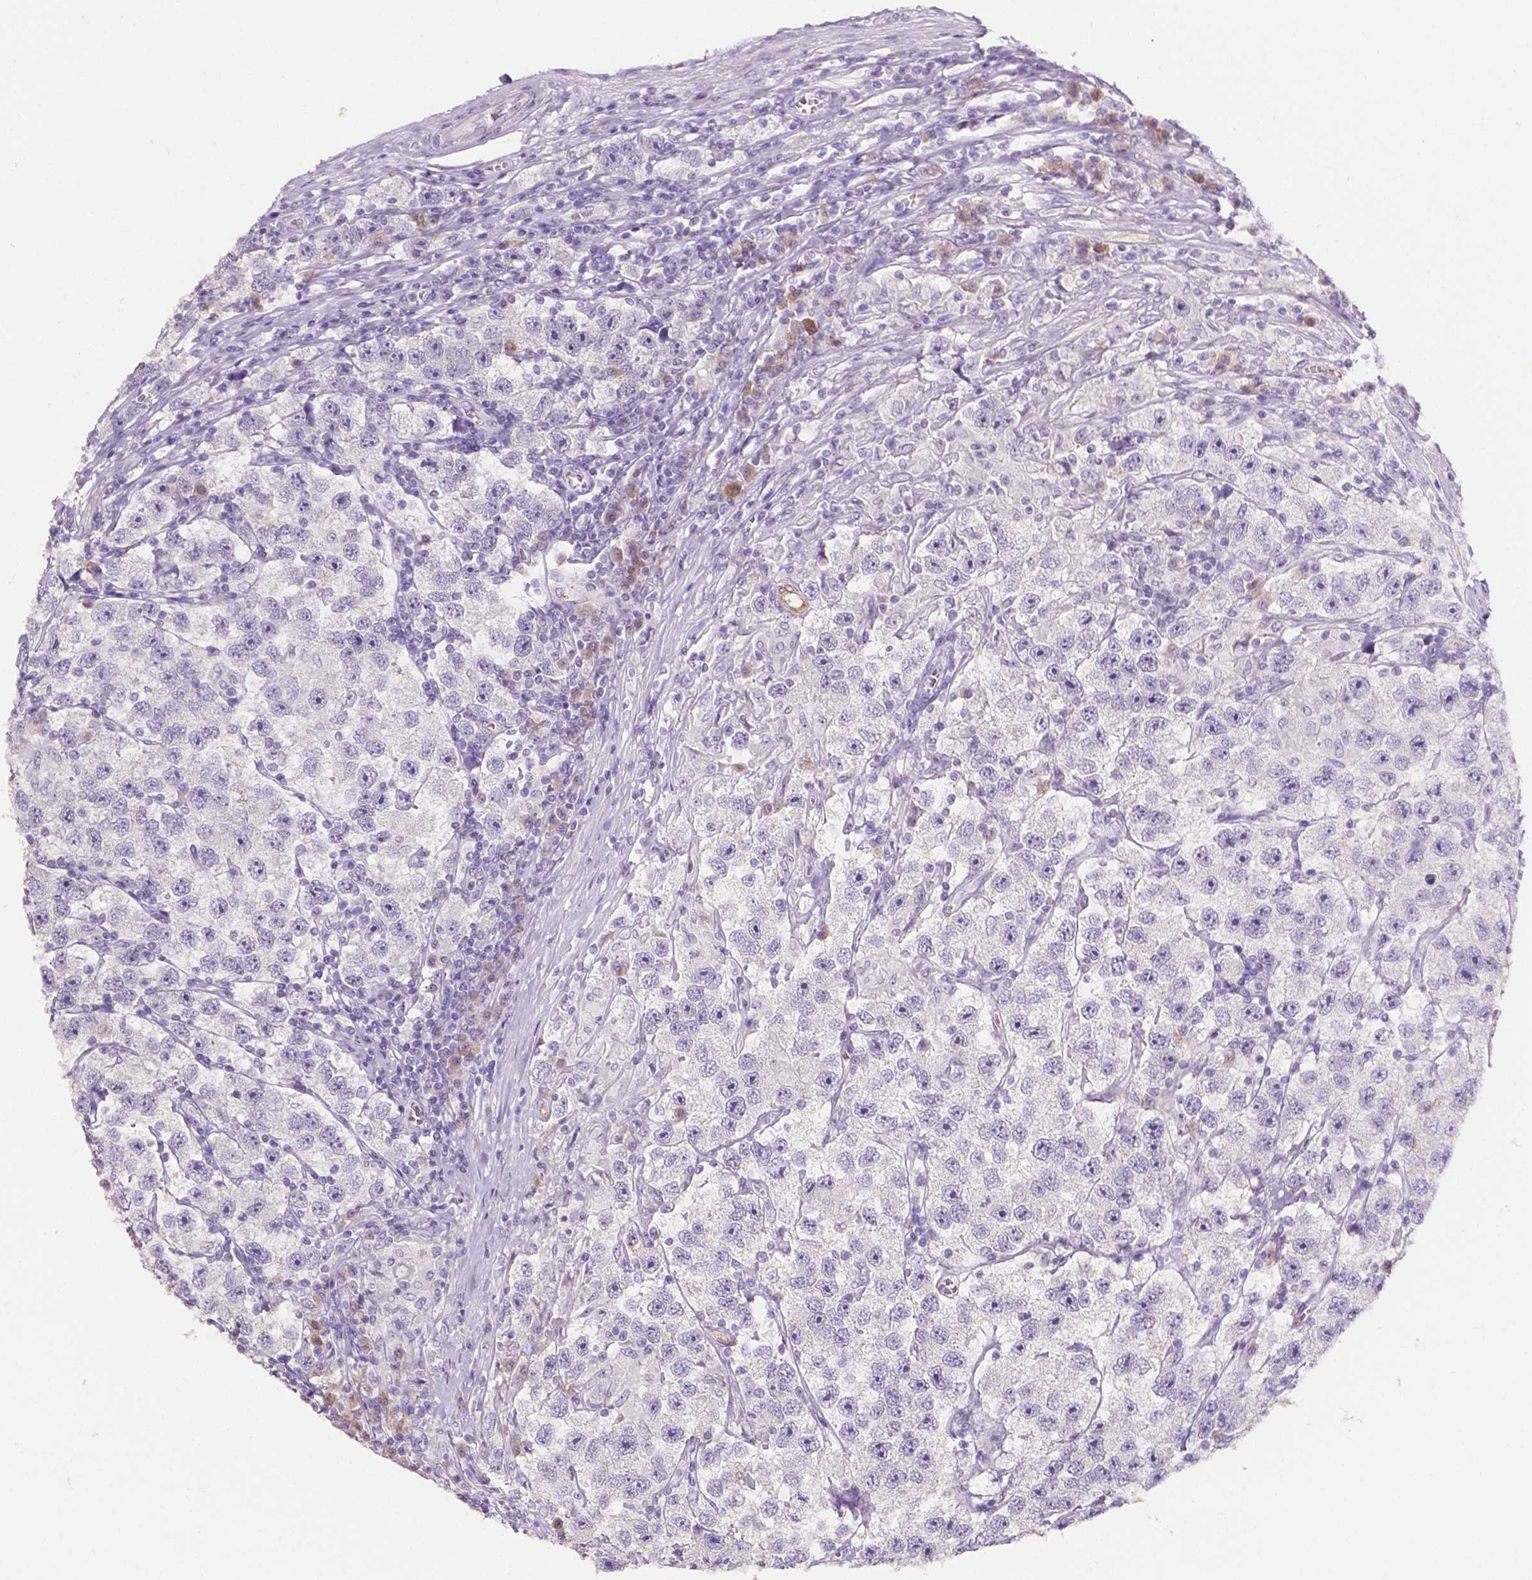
{"staining": {"intensity": "negative", "quantity": "none", "location": "none"}, "tissue": "testis cancer", "cell_type": "Tumor cells", "image_type": "cancer", "snomed": [{"axis": "morphology", "description": "Seminoma, NOS"}, {"axis": "topography", "description": "Testis"}], "caption": "Tumor cells are negative for brown protein staining in testis cancer (seminoma).", "gene": "PSAT1", "patient": {"sex": "male", "age": 26}}